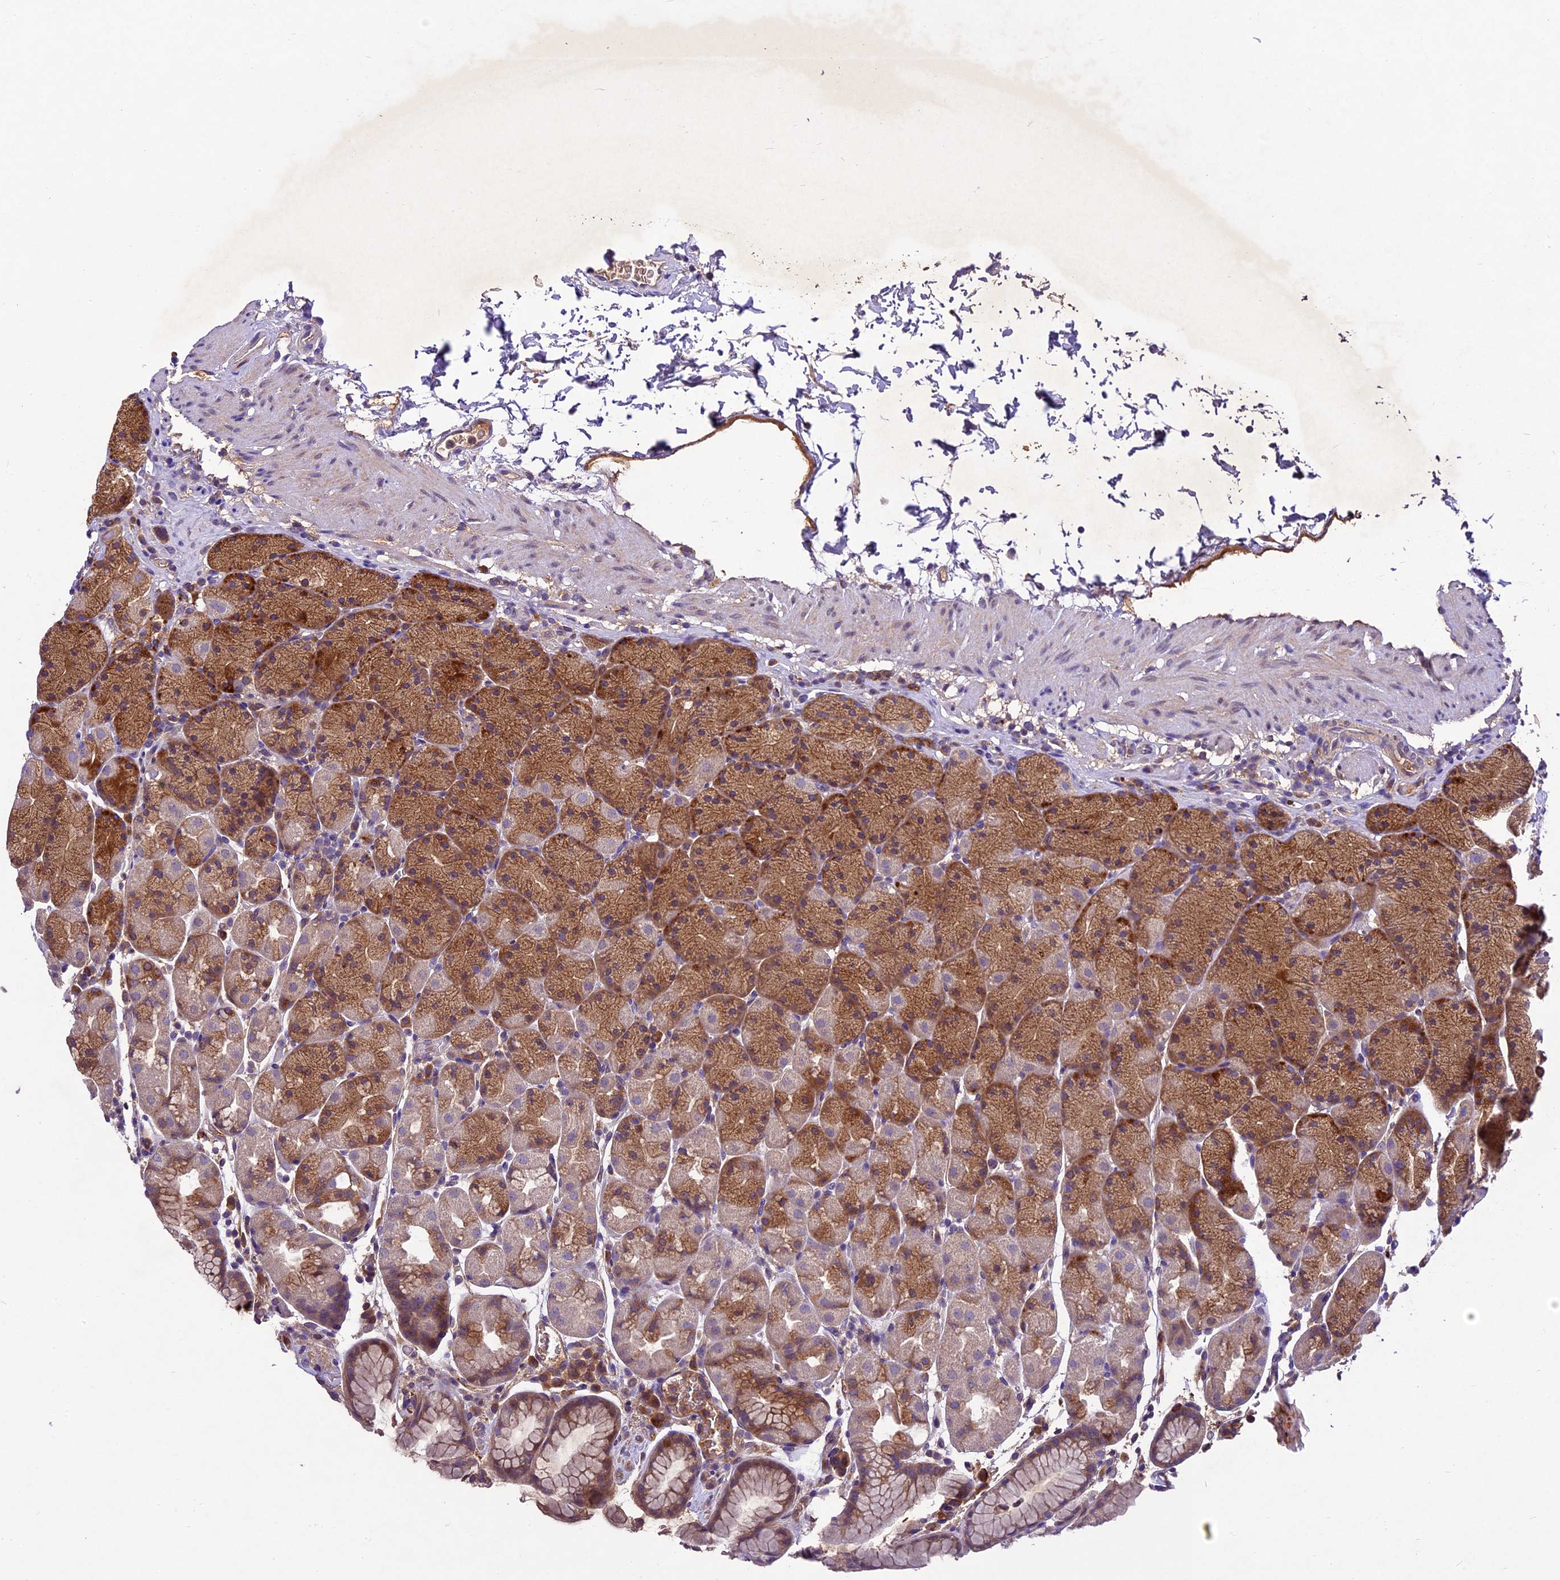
{"staining": {"intensity": "strong", "quantity": "25%-75%", "location": "cytoplasmic/membranous"}, "tissue": "stomach", "cell_type": "Glandular cells", "image_type": "normal", "snomed": [{"axis": "morphology", "description": "Normal tissue, NOS"}, {"axis": "topography", "description": "Stomach, upper"}, {"axis": "topography", "description": "Stomach, lower"}], "caption": "Glandular cells display strong cytoplasmic/membranous expression in approximately 25%-75% of cells in normal stomach. (brown staining indicates protein expression, while blue staining denotes nuclei).", "gene": "CILP2", "patient": {"sex": "male", "age": 67}}